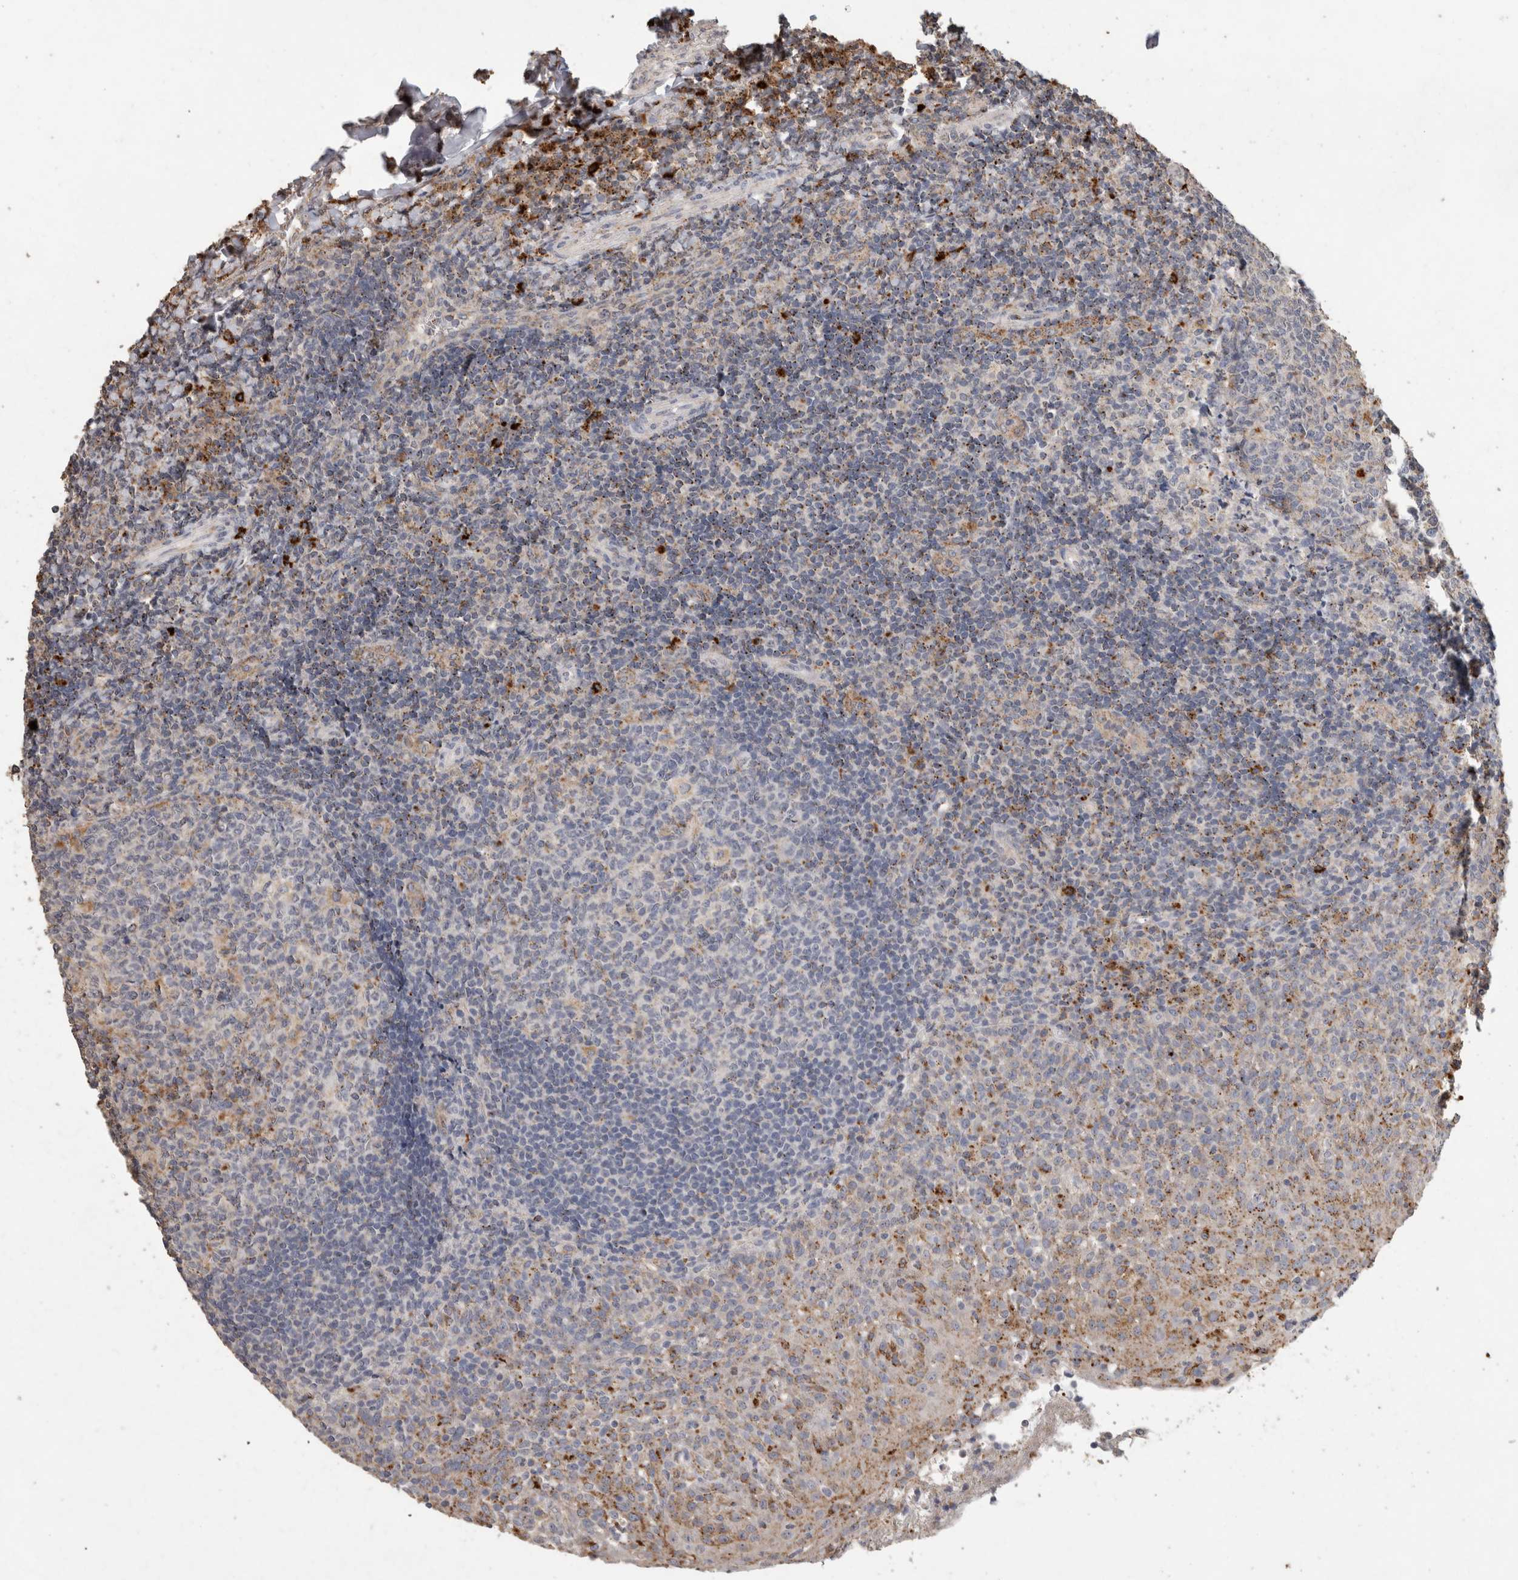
{"staining": {"intensity": "moderate", "quantity": "<25%", "location": "cytoplasmic/membranous"}, "tissue": "tonsil", "cell_type": "Germinal center cells", "image_type": "normal", "snomed": [{"axis": "morphology", "description": "Normal tissue, NOS"}, {"axis": "topography", "description": "Tonsil"}], "caption": "Immunohistochemical staining of normal tonsil demonstrates <25% levels of moderate cytoplasmic/membranous protein expression in about <25% of germinal center cells.", "gene": "ARSA", "patient": {"sex": "female", "age": 19}}